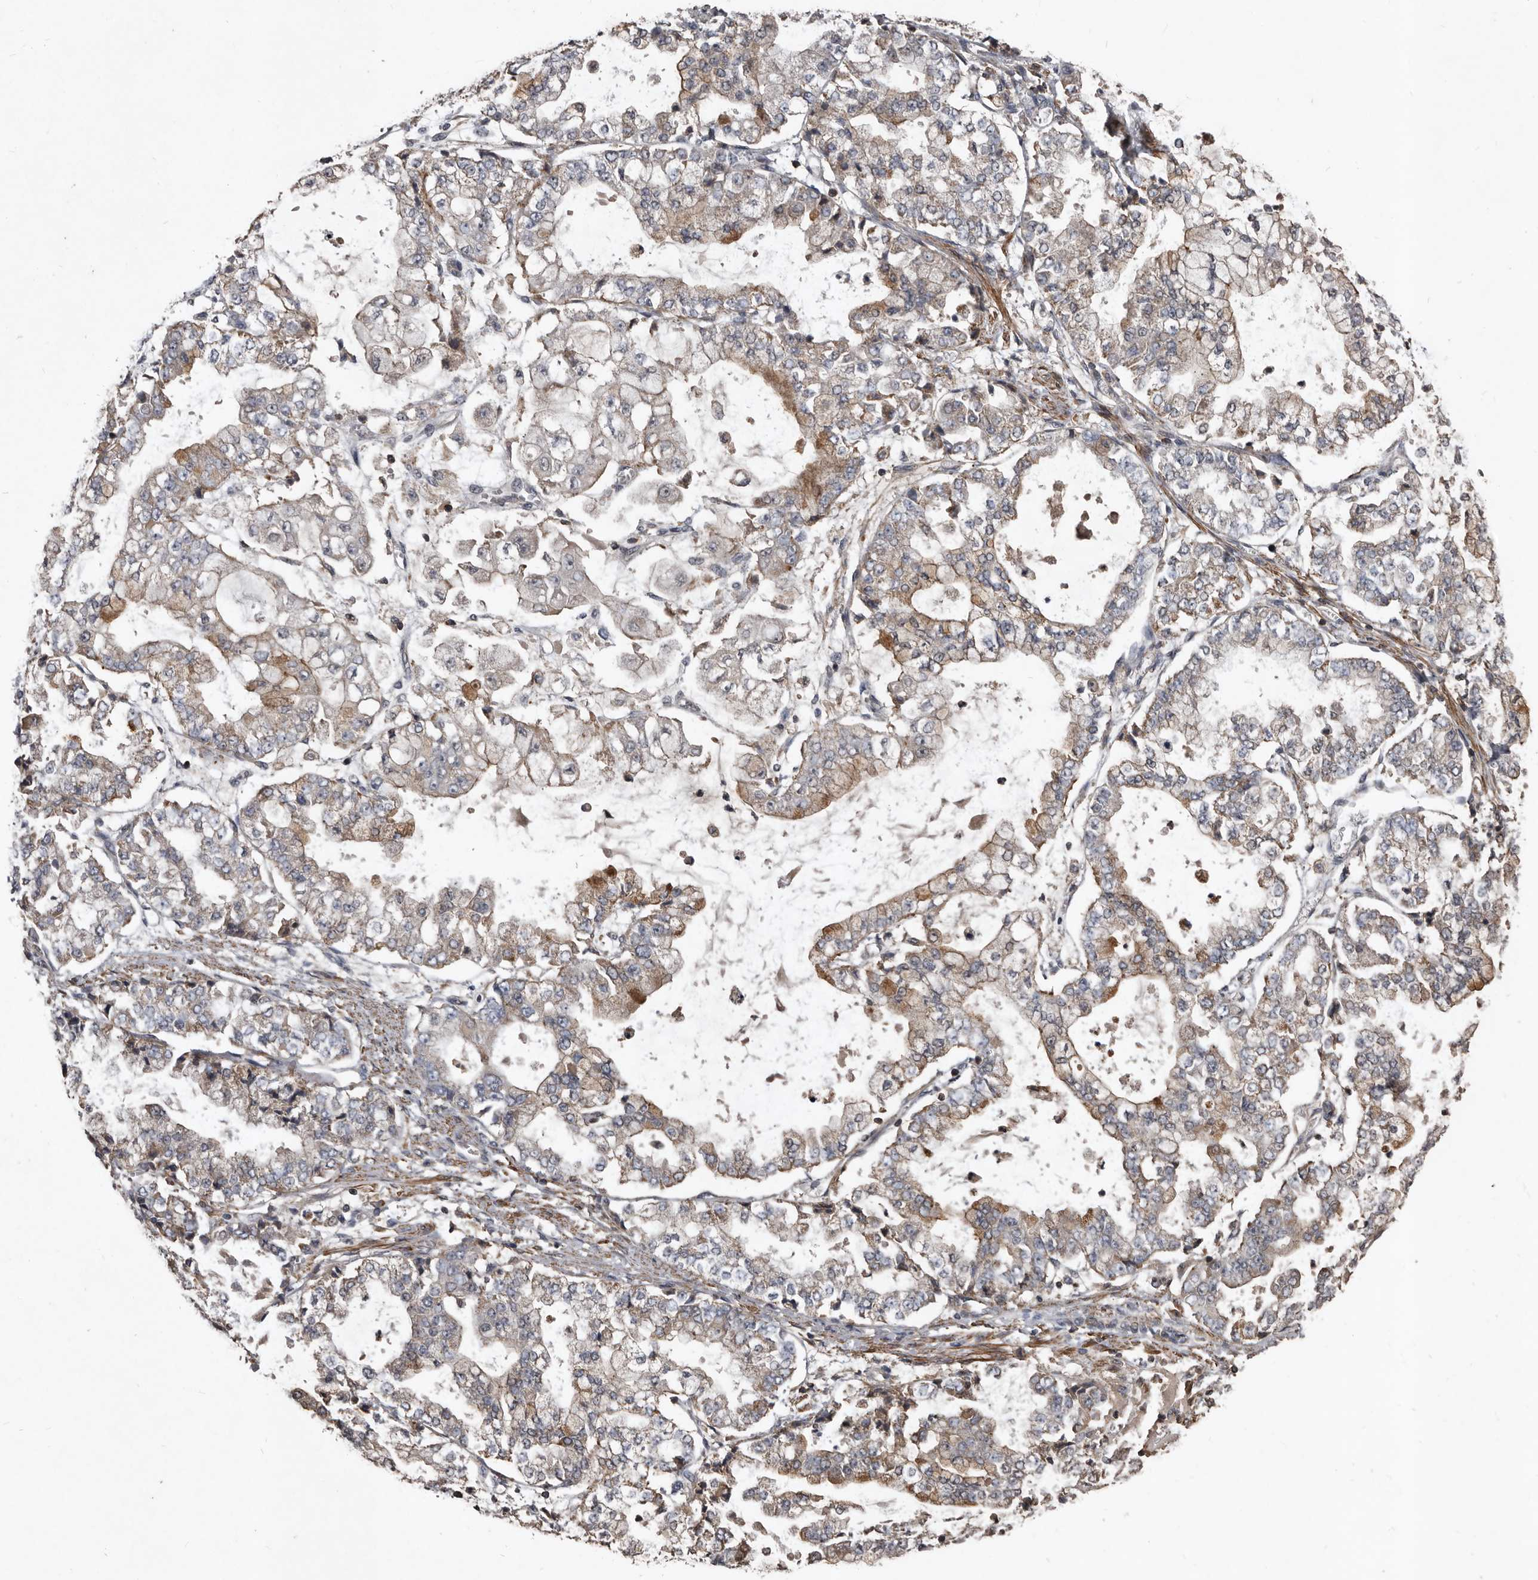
{"staining": {"intensity": "moderate", "quantity": "<25%", "location": "cytoplasmic/membranous"}, "tissue": "stomach cancer", "cell_type": "Tumor cells", "image_type": "cancer", "snomed": [{"axis": "morphology", "description": "Adenocarcinoma, NOS"}, {"axis": "topography", "description": "Stomach"}], "caption": "Protein expression analysis of stomach cancer demonstrates moderate cytoplasmic/membranous positivity in about <25% of tumor cells. The staining was performed using DAB to visualize the protein expression in brown, while the nuclei were stained in blue with hematoxylin (Magnification: 20x).", "gene": "GREB1", "patient": {"sex": "male", "age": 76}}